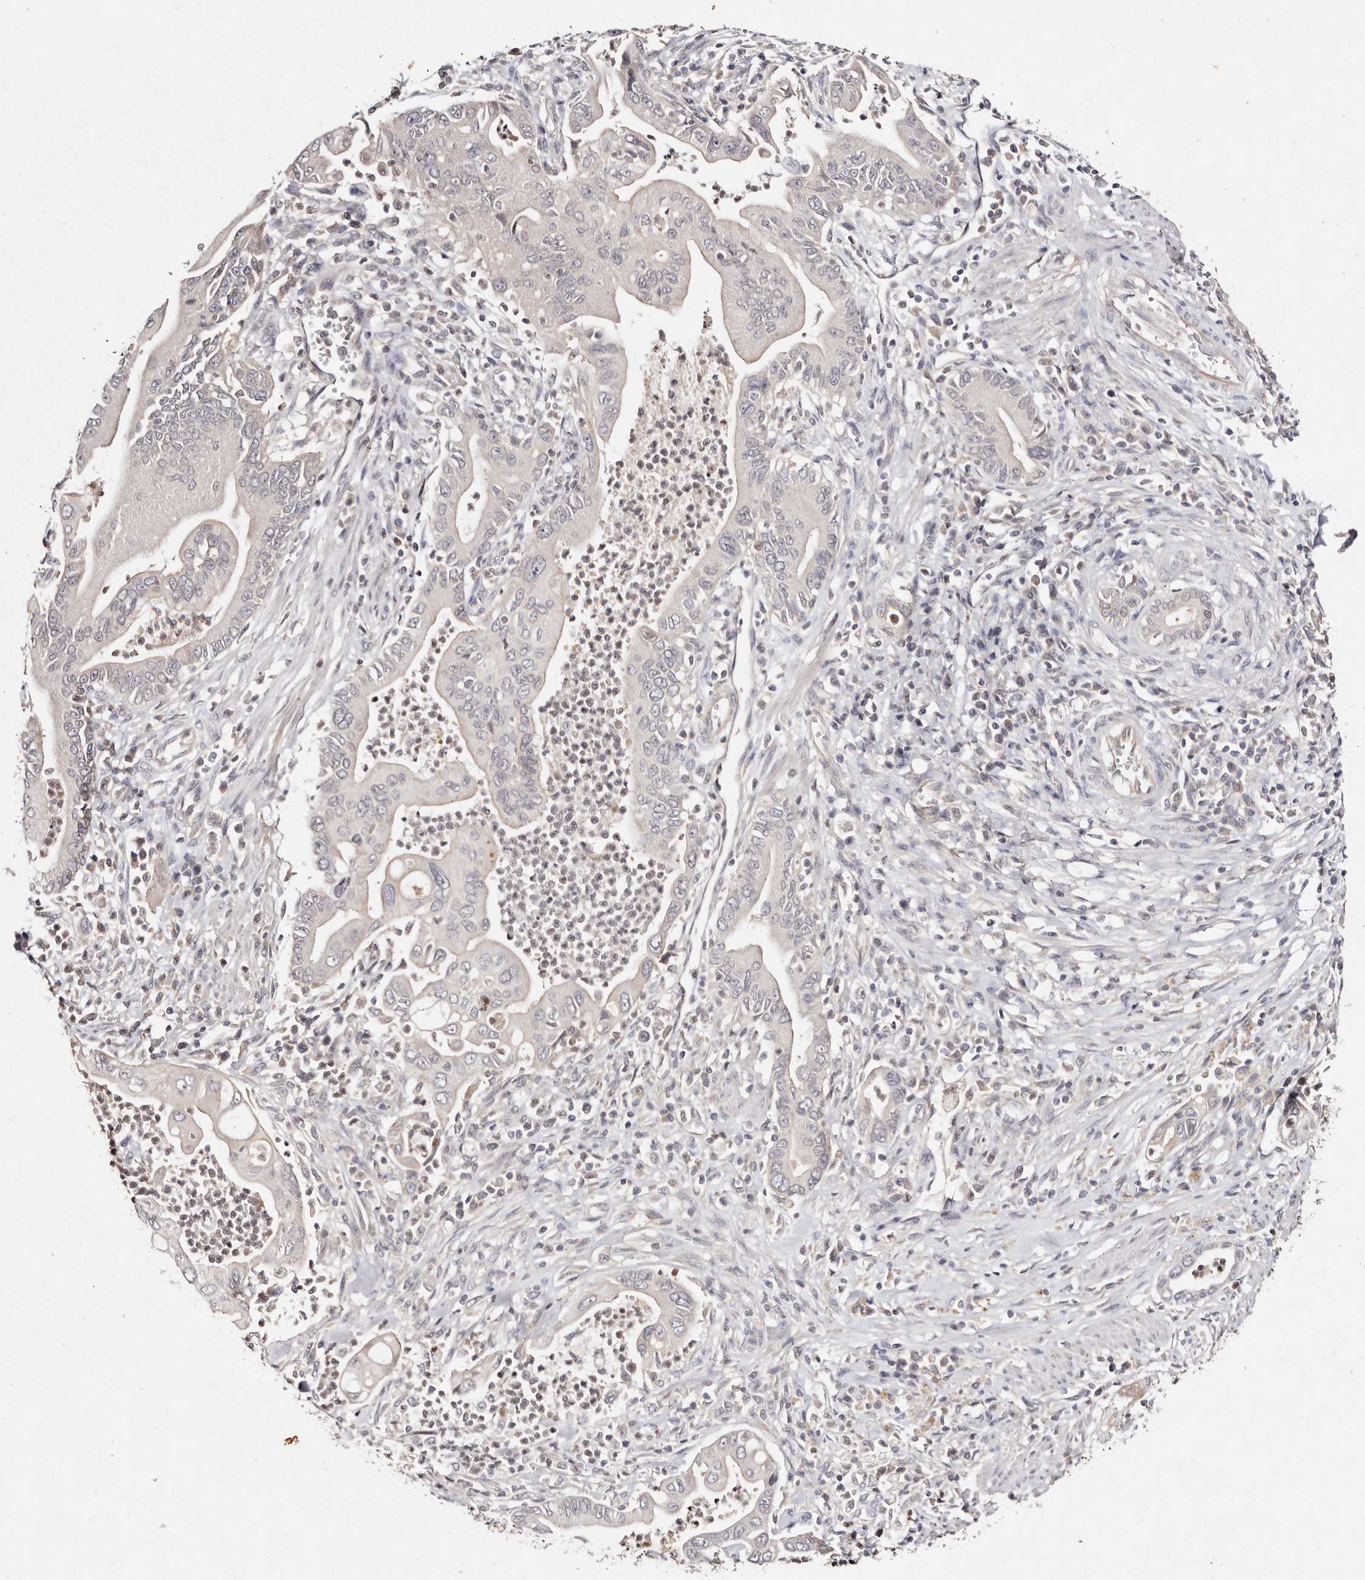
{"staining": {"intensity": "negative", "quantity": "none", "location": "none"}, "tissue": "pancreatic cancer", "cell_type": "Tumor cells", "image_type": "cancer", "snomed": [{"axis": "morphology", "description": "Adenocarcinoma, NOS"}, {"axis": "topography", "description": "Pancreas"}], "caption": "Human adenocarcinoma (pancreatic) stained for a protein using immunohistochemistry demonstrates no expression in tumor cells.", "gene": "TSC2", "patient": {"sex": "male", "age": 78}}